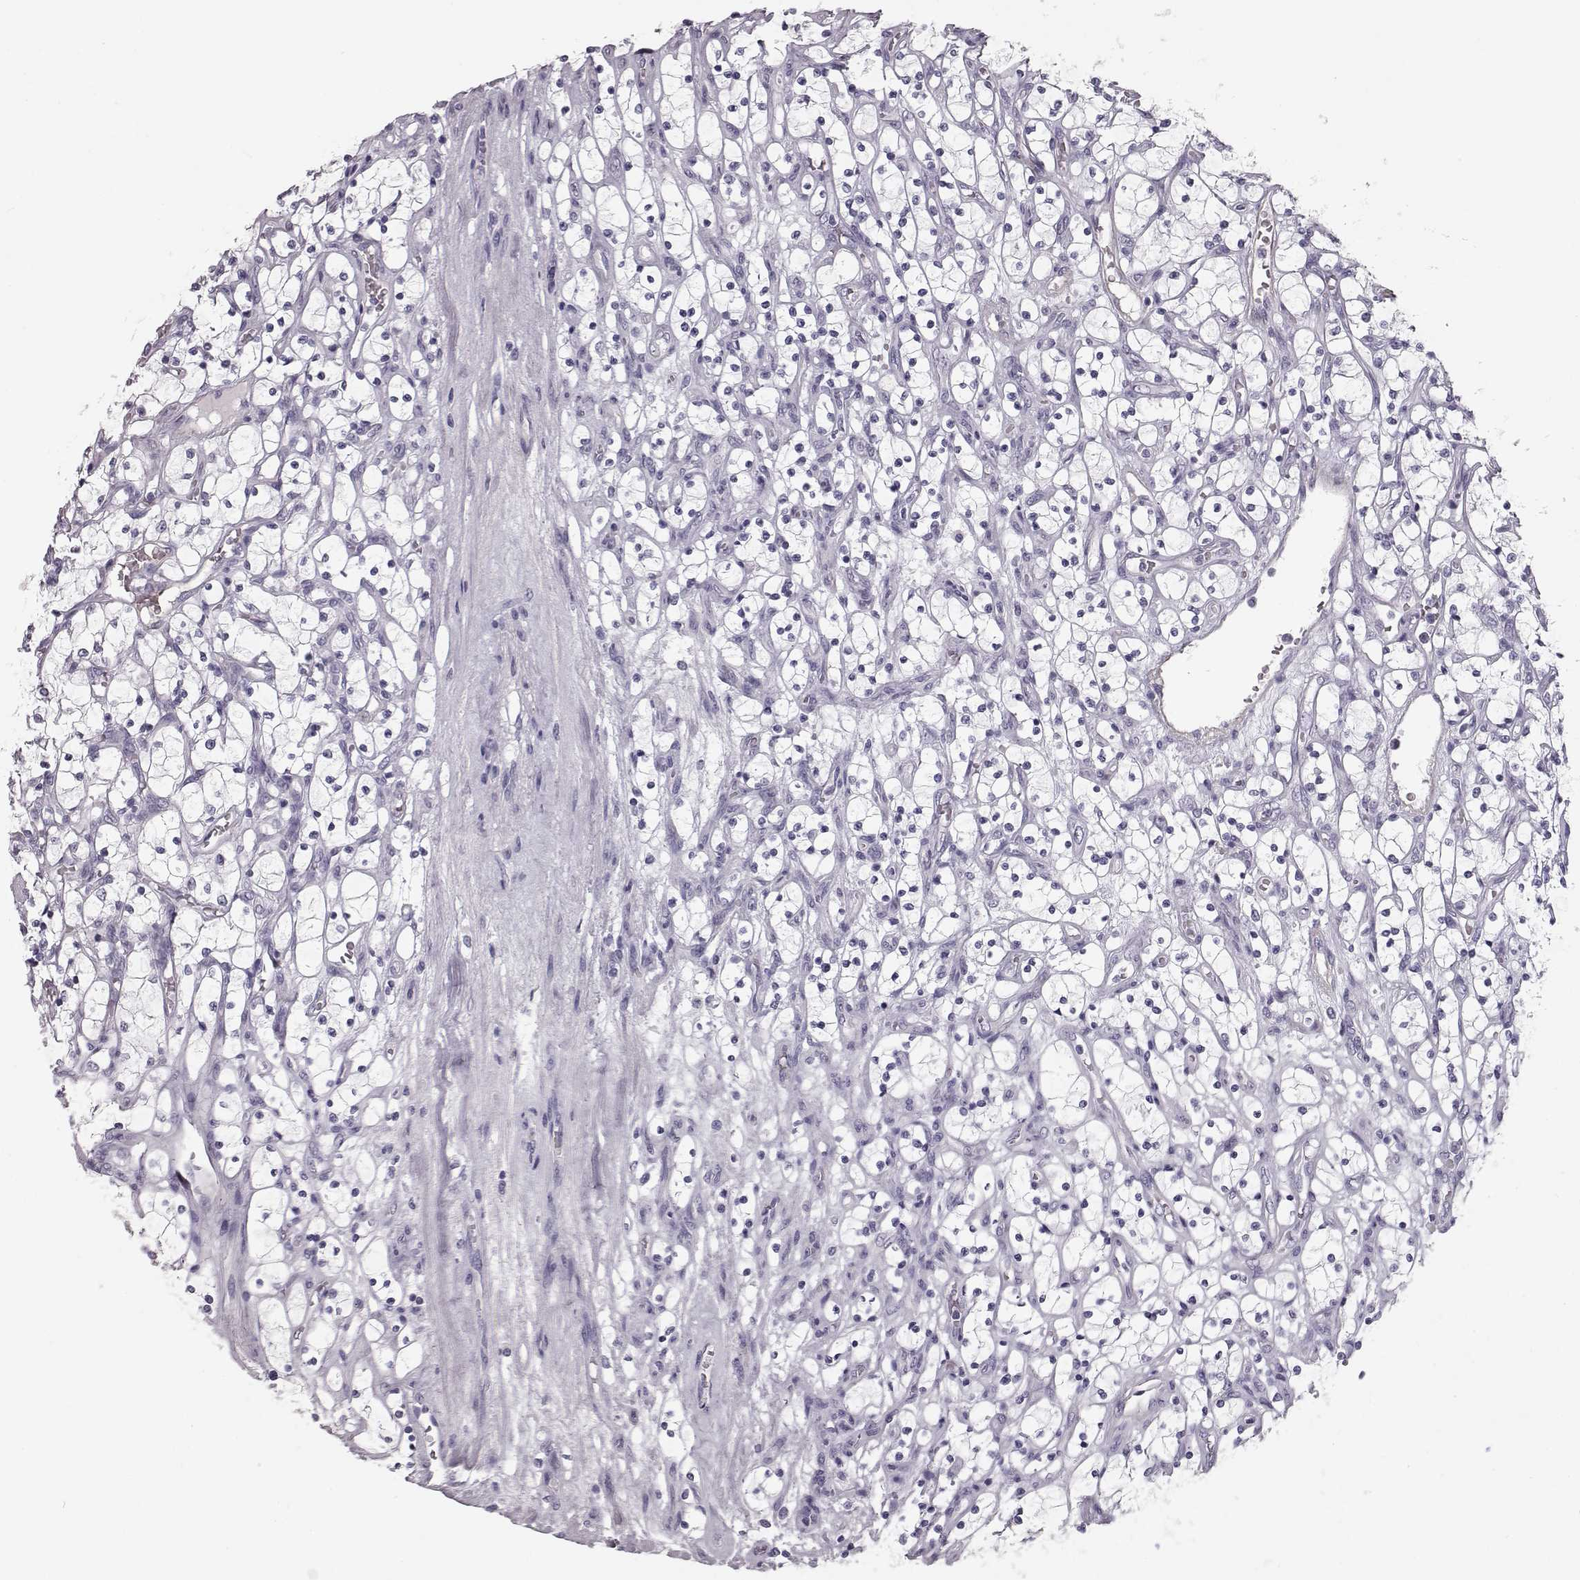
{"staining": {"intensity": "negative", "quantity": "none", "location": "none"}, "tissue": "renal cancer", "cell_type": "Tumor cells", "image_type": "cancer", "snomed": [{"axis": "morphology", "description": "Adenocarcinoma, NOS"}, {"axis": "topography", "description": "Kidney"}], "caption": "Tumor cells show no significant expression in renal adenocarcinoma.", "gene": "CCL19", "patient": {"sex": "female", "age": 69}}